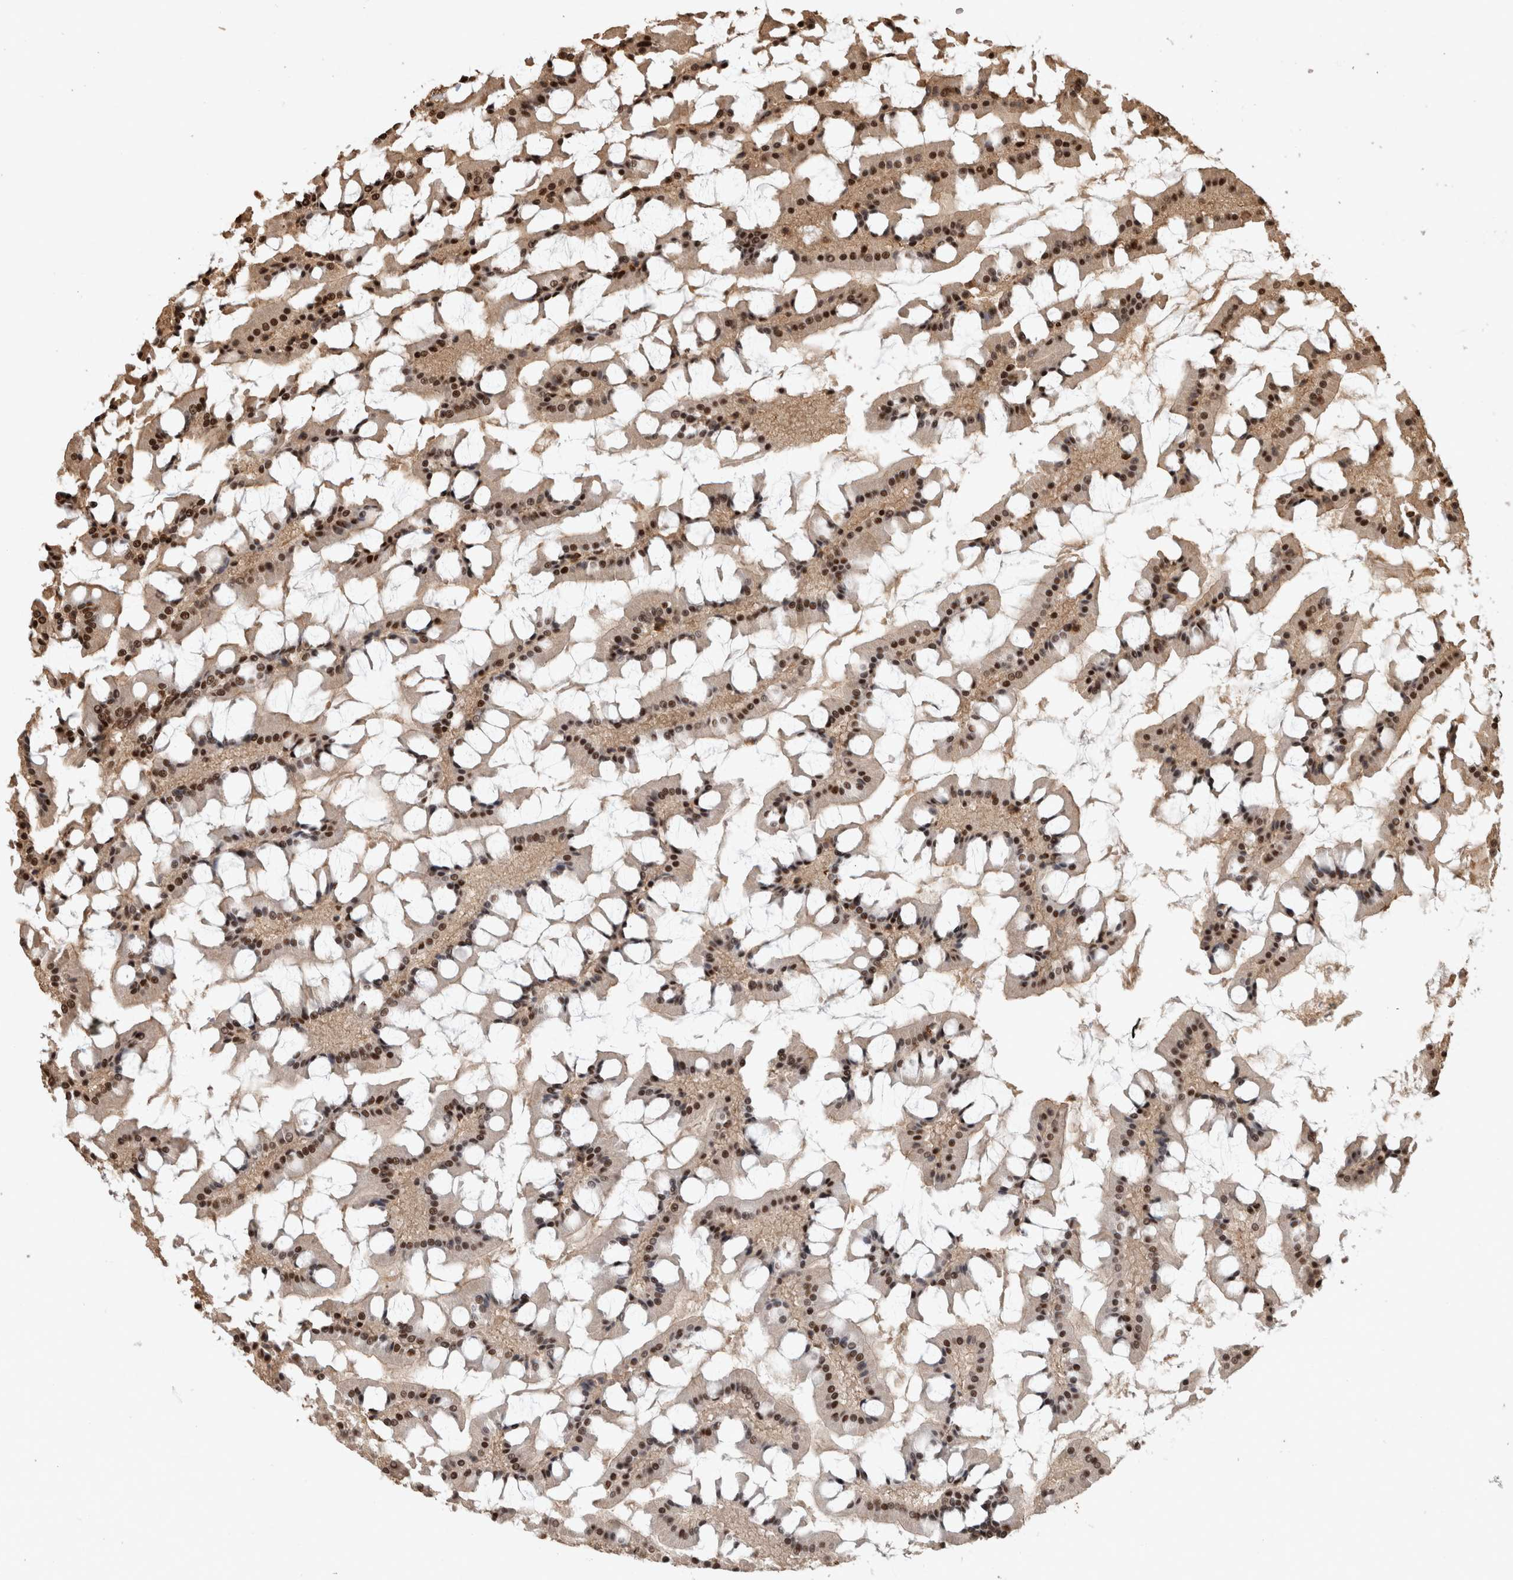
{"staining": {"intensity": "strong", "quantity": ">75%", "location": "nuclear"}, "tissue": "small intestine", "cell_type": "Glandular cells", "image_type": "normal", "snomed": [{"axis": "morphology", "description": "Normal tissue, NOS"}, {"axis": "topography", "description": "Small intestine"}], "caption": "Human small intestine stained with a protein marker exhibits strong staining in glandular cells.", "gene": "RAD50", "patient": {"sex": "male", "age": 41}}